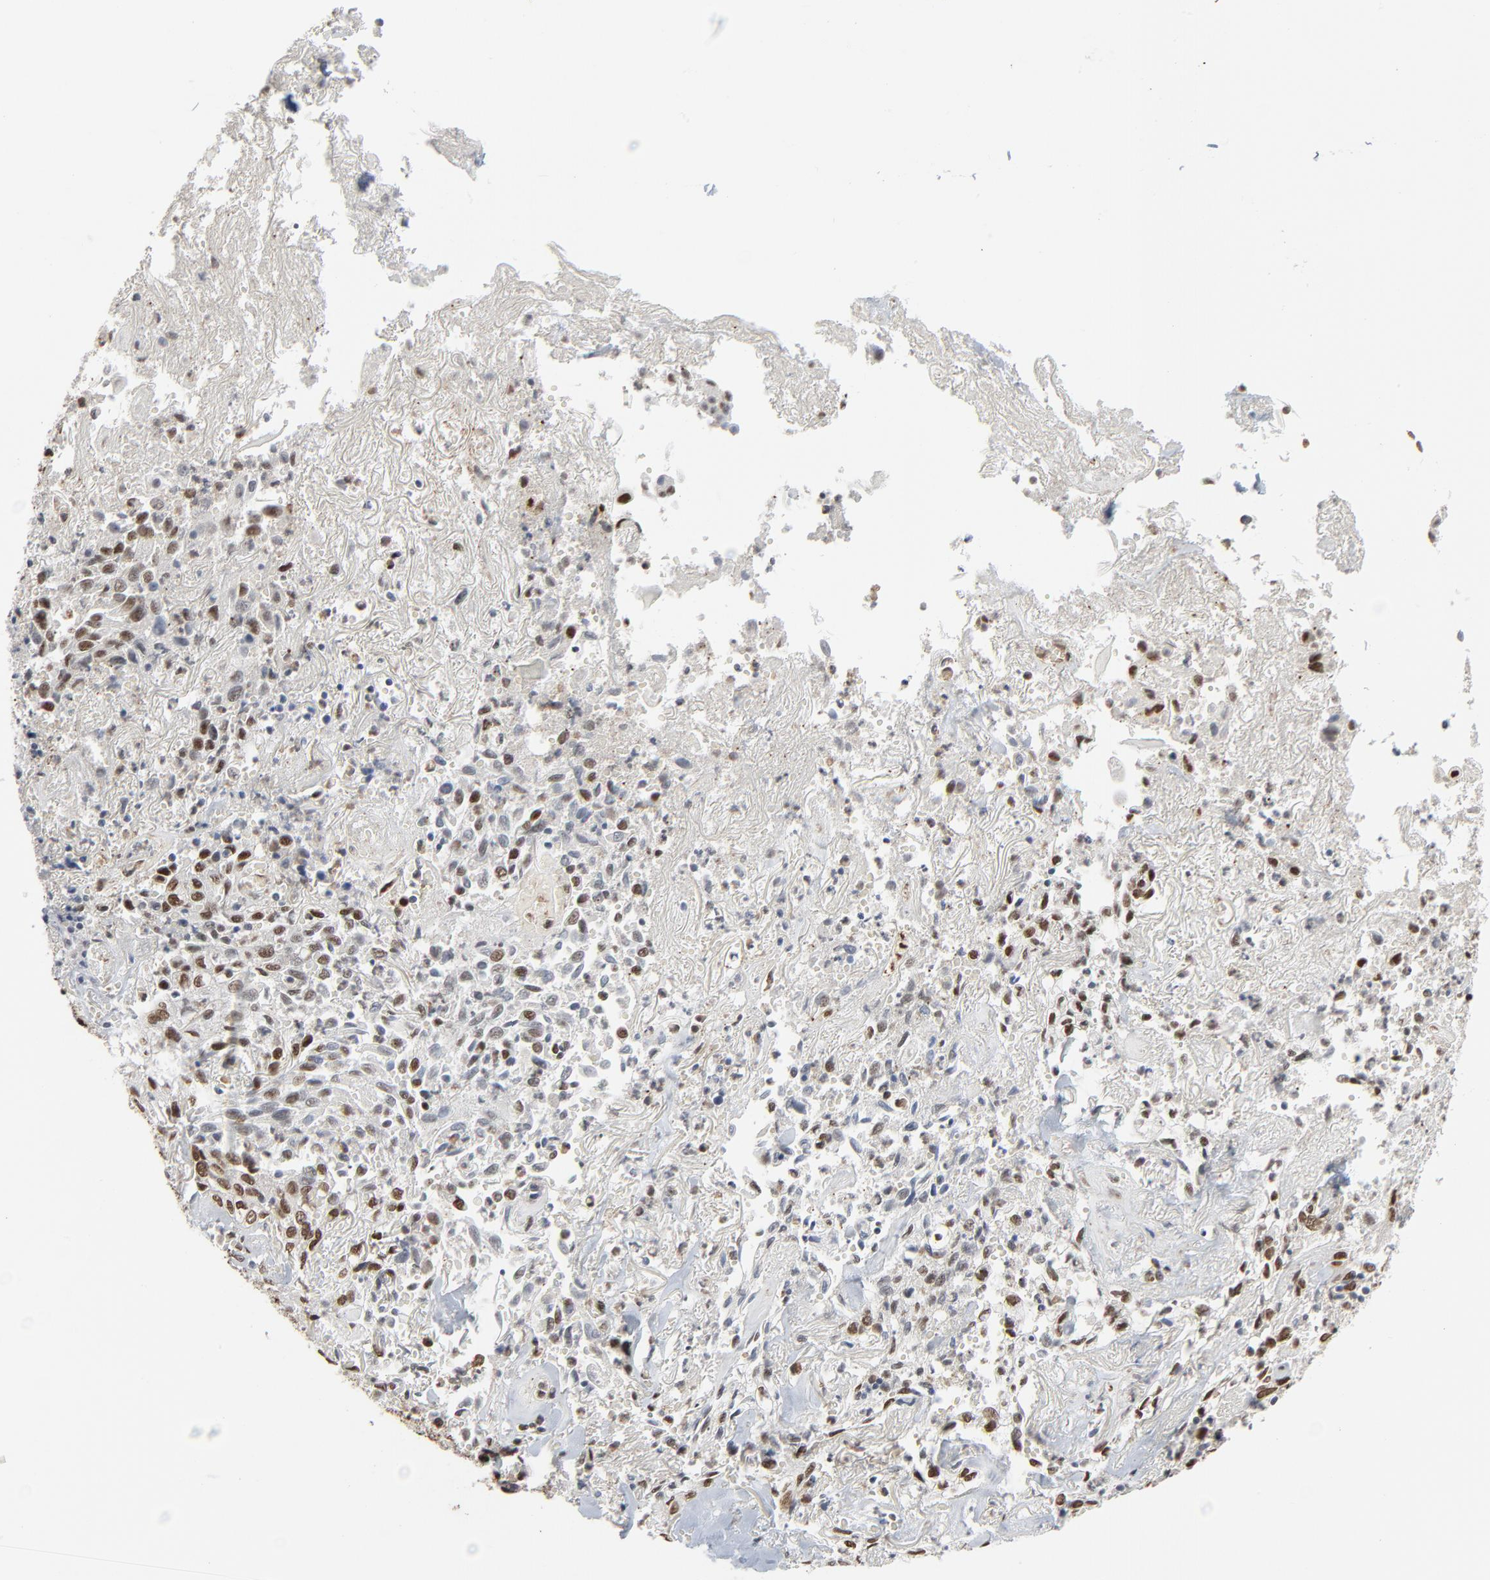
{"staining": {"intensity": "strong", "quantity": ">75%", "location": "nuclear"}, "tissue": "skin cancer", "cell_type": "Tumor cells", "image_type": "cancer", "snomed": [{"axis": "morphology", "description": "Squamous cell carcinoma, NOS"}, {"axis": "topography", "description": "Skin"}], "caption": "This is an image of immunohistochemistry staining of squamous cell carcinoma (skin), which shows strong positivity in the nuclear of tumor cells.", "gene": "CUX1", "patient": {"sex": "male", "age": 65}}